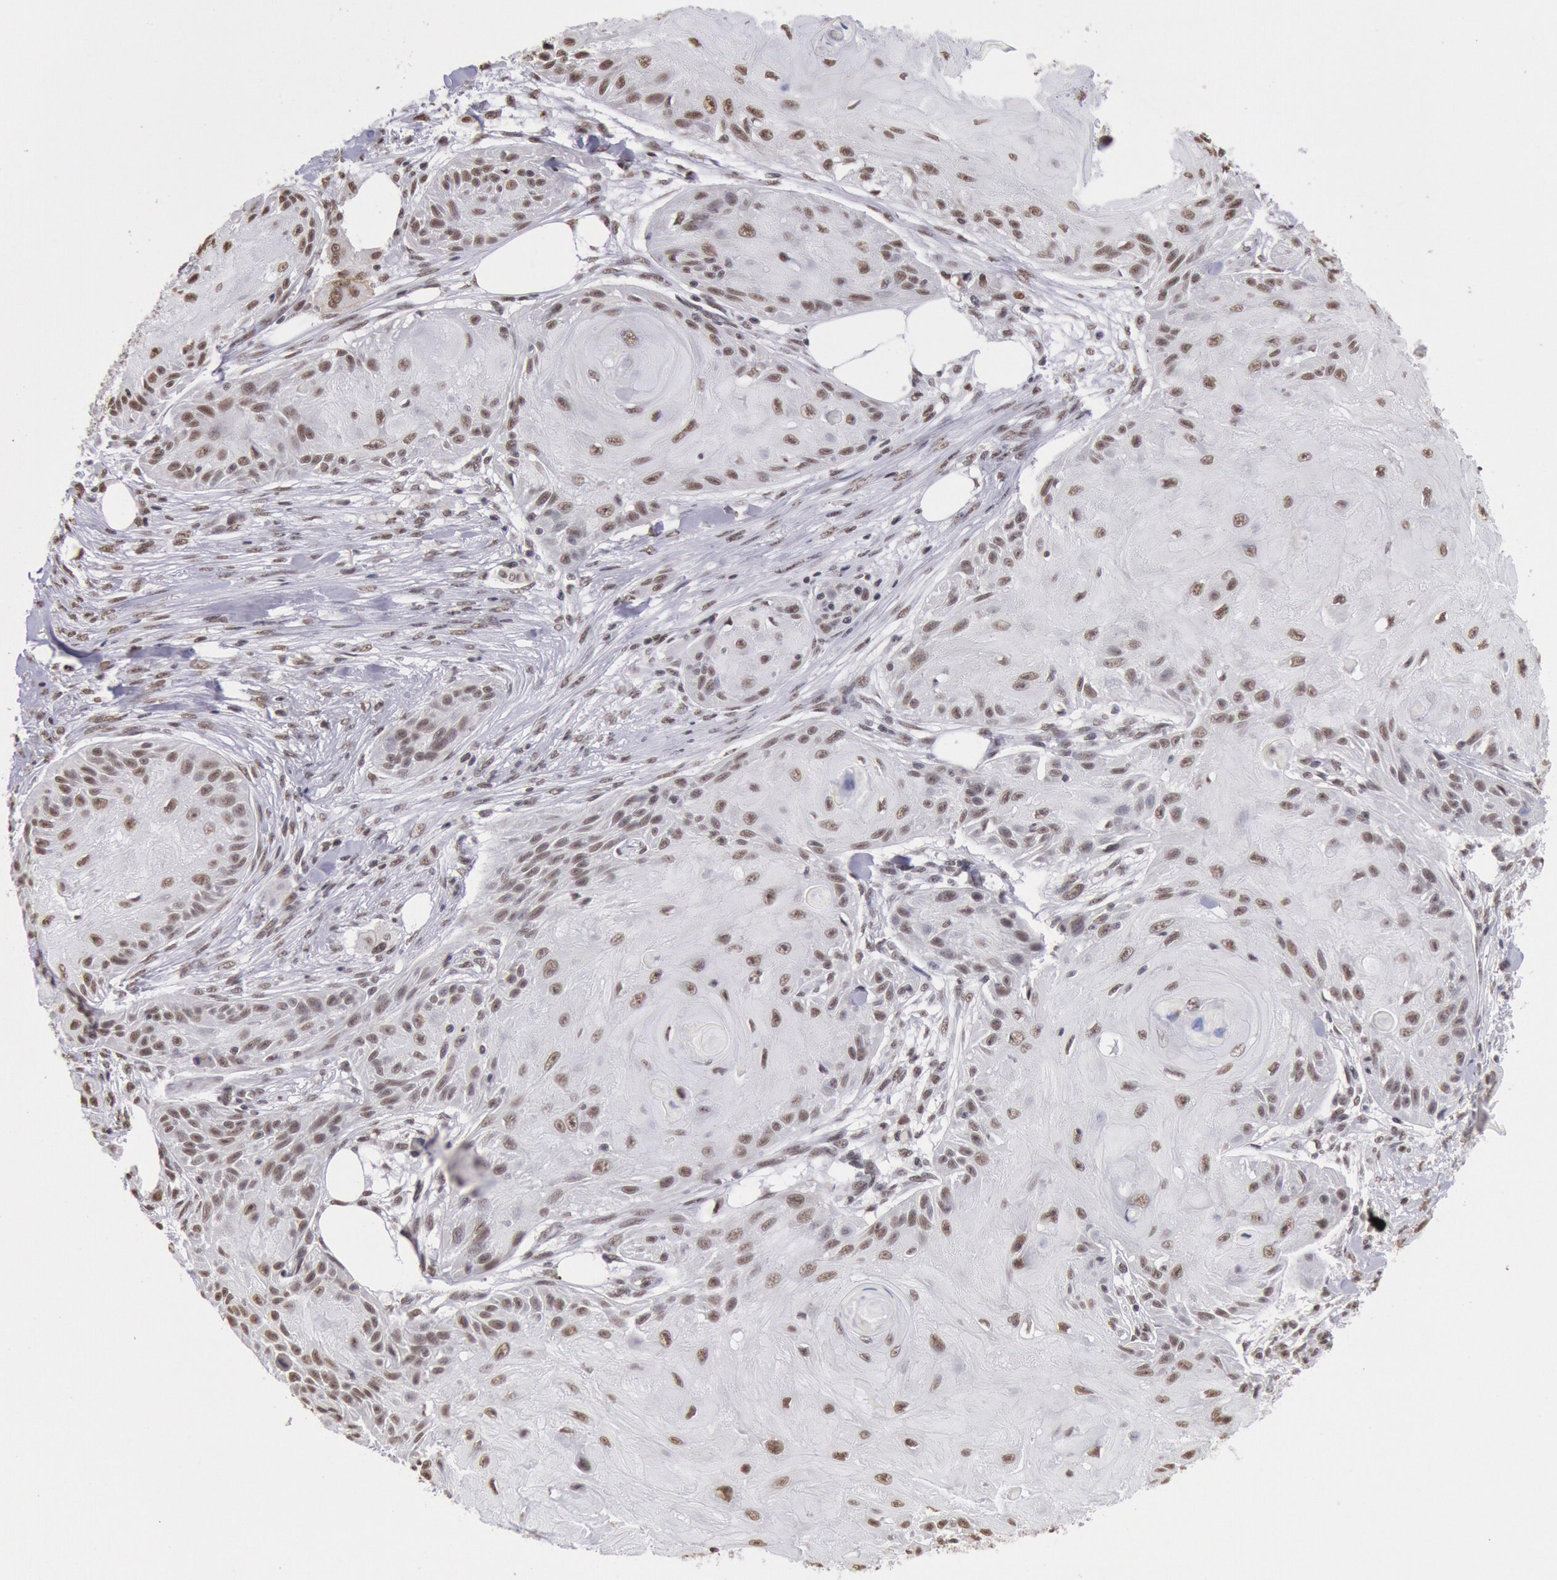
{"staining": {"intensity": "weak", "quantity": ">75%", "location": "nuclear"}, "tissue": "skin cancer", "cell_type": "Tumor cells", "image_type": "cancer", "snomed": [{"axis": "morphology", "description": "Squamous cell carcinoma, NOS"}, {"axis": "topography", "description": "Skin"}], "caption": "The photomicrograph displays immunohistochemical staining of skin squamous cell carcinoma. There is weak nuclear staining is seen in approximately >75% of tumor cells.", "gene": "SNRPD3", "patient": {"sex": "female", "age": 88}}